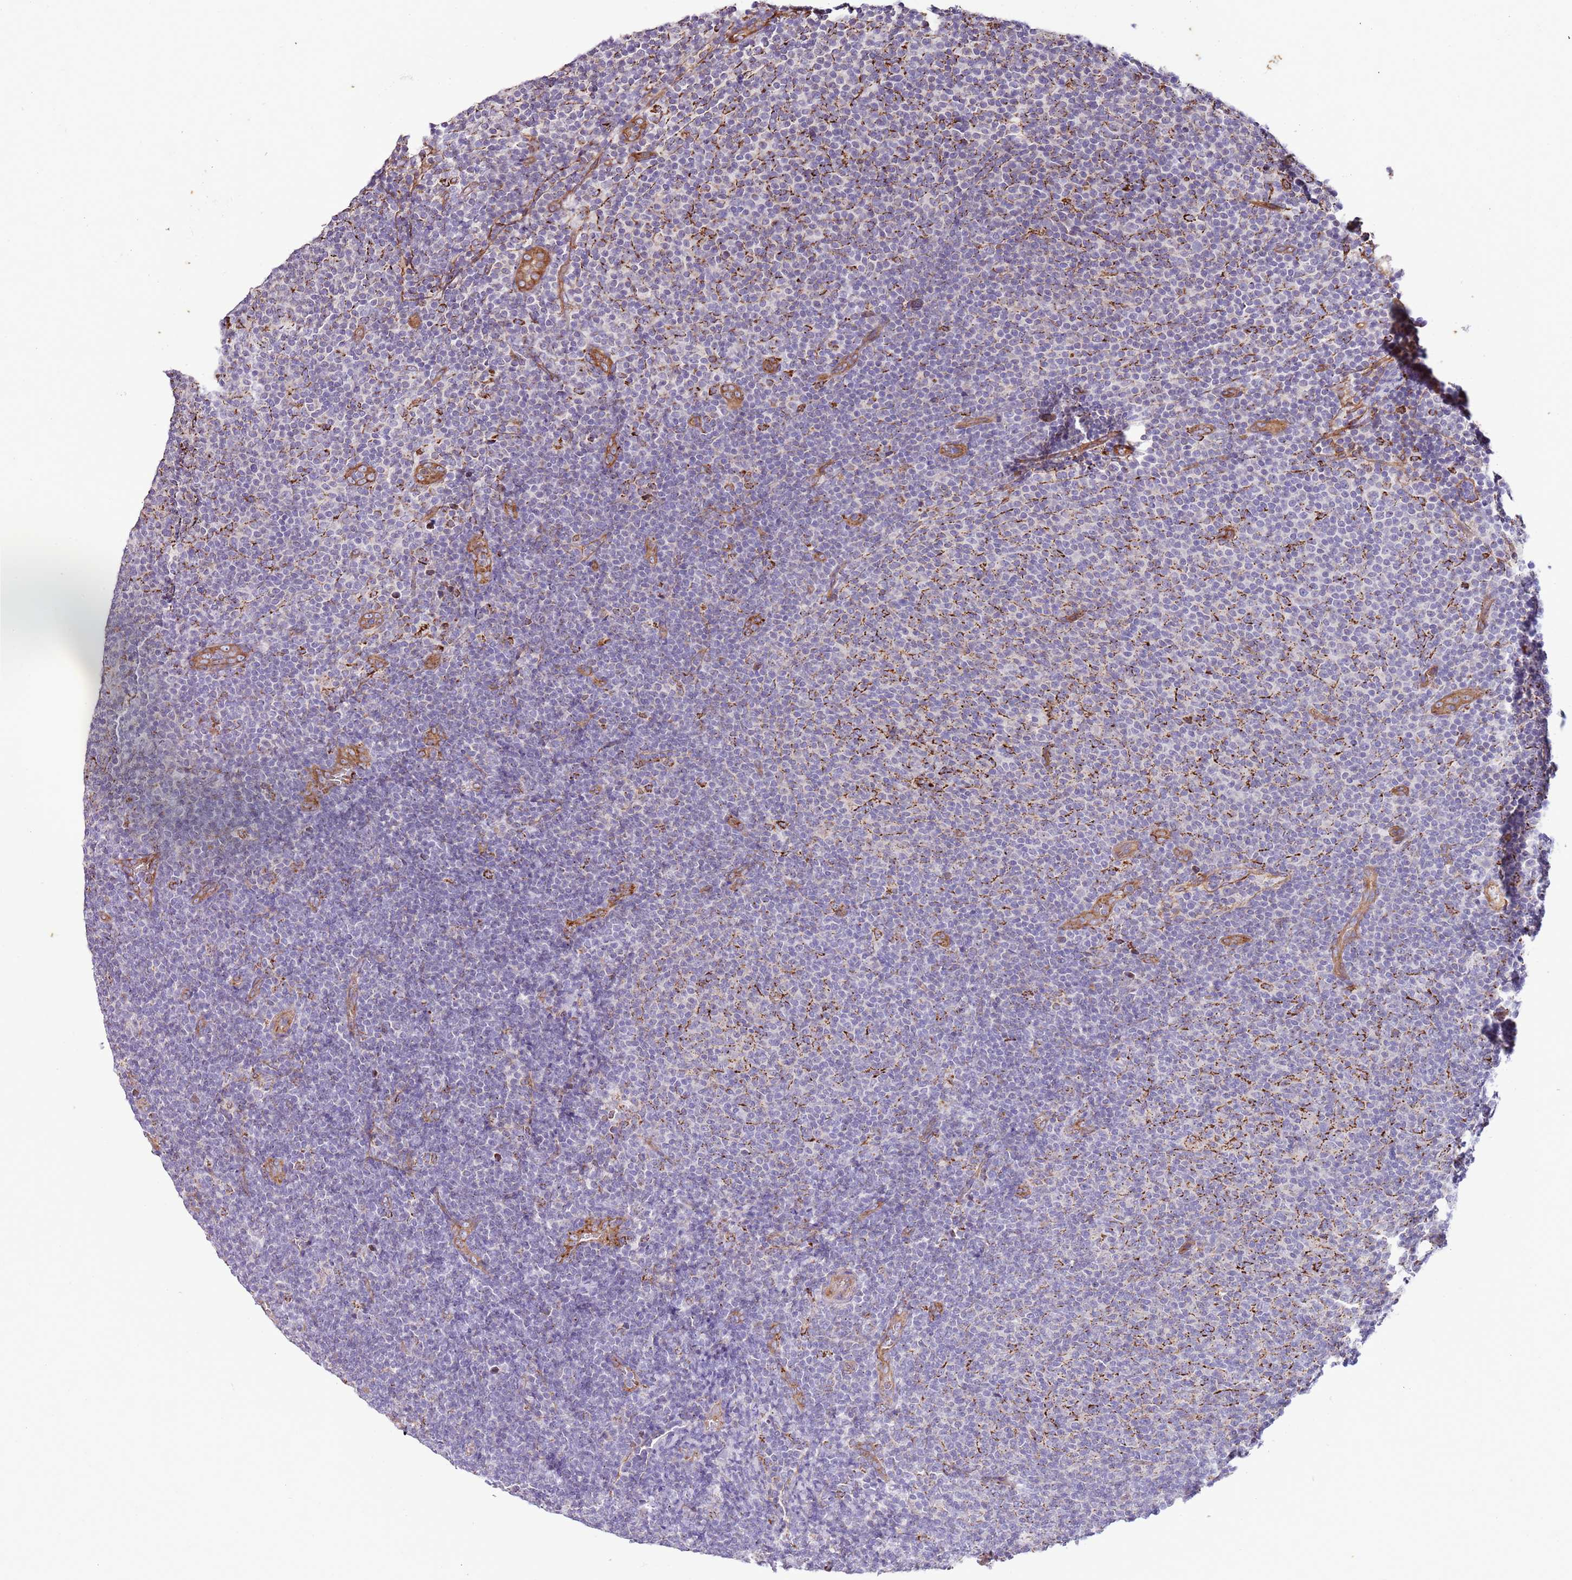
{"staining": {"intensity": "negative", "quantity": "none", "location": "none"}, "tissue": "lymphoma", "cell_type": "Tumor cells", "image_type": "cancer", "snomed": [{"axis": "morphology", "description": "Malignant lymphoma, non-Hodgkin's type, Low grade"}, {"axis": "topography", "description": "Lymph node"}], "caption": "There is no significant positivity in tumor cells of malignant lymphoma, non-Hodgkin's type (low-grade).", "gene": "DOCK6", "patient": {"sex": "male", "age": 66}}